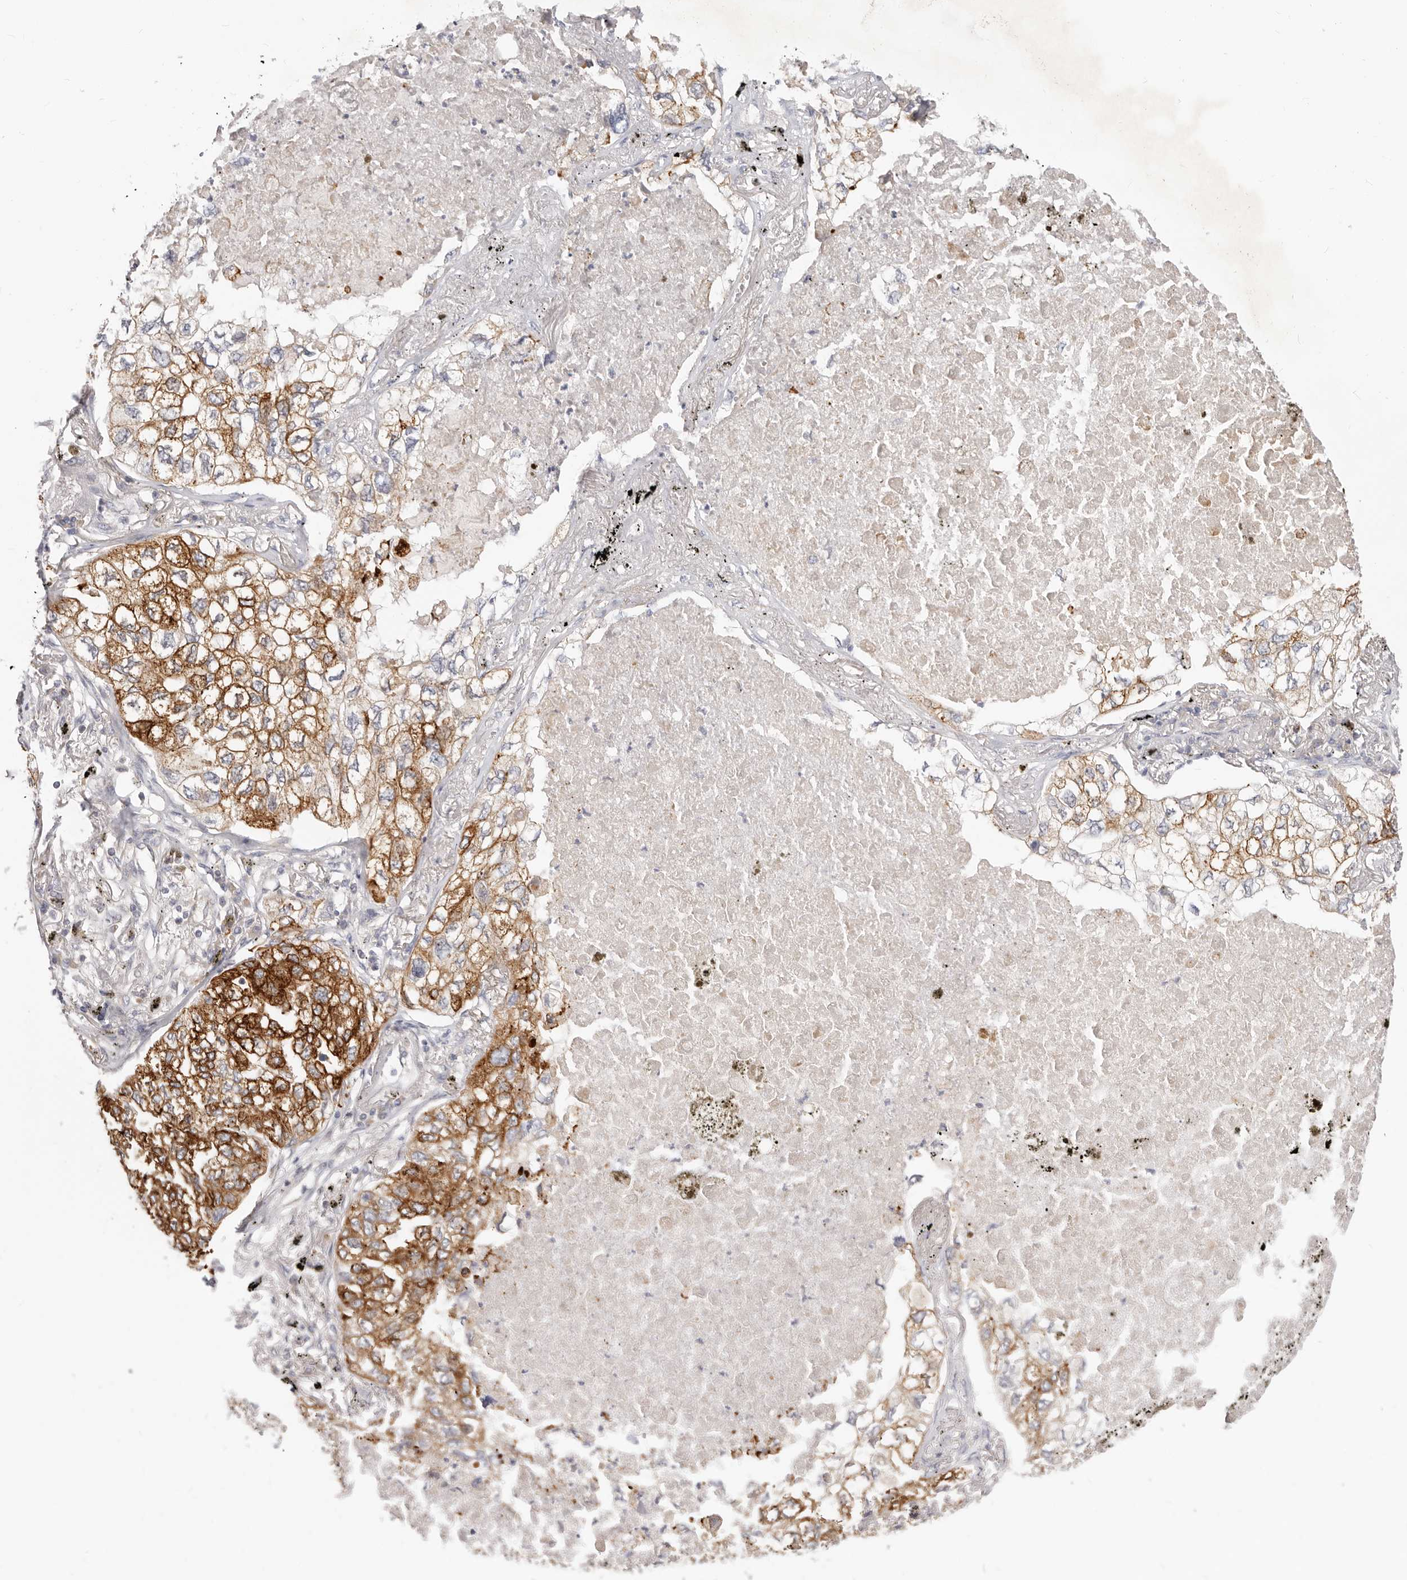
{"staining": {"intensity": "moderate", "quantity": ">75%", "location": "cytoplasmic/membranous"}, "tissue": "lung cancer", "cell_type": "Tumor cells", "image_type": "cancer", "snomed": [{"axis": "morphology", "description": "Adenocarcinoma, NOS"}, {"axis": "topography", "description": "Lung"}], "caption": "Adenocarcinoma (lung) stained with immunohistochemistry demonstrates moderate cytoplasmic/membranous staining in about >75% of tumor cells.", "gene": "TFB2M", "patient": {"sex": "male", "age": 65}}